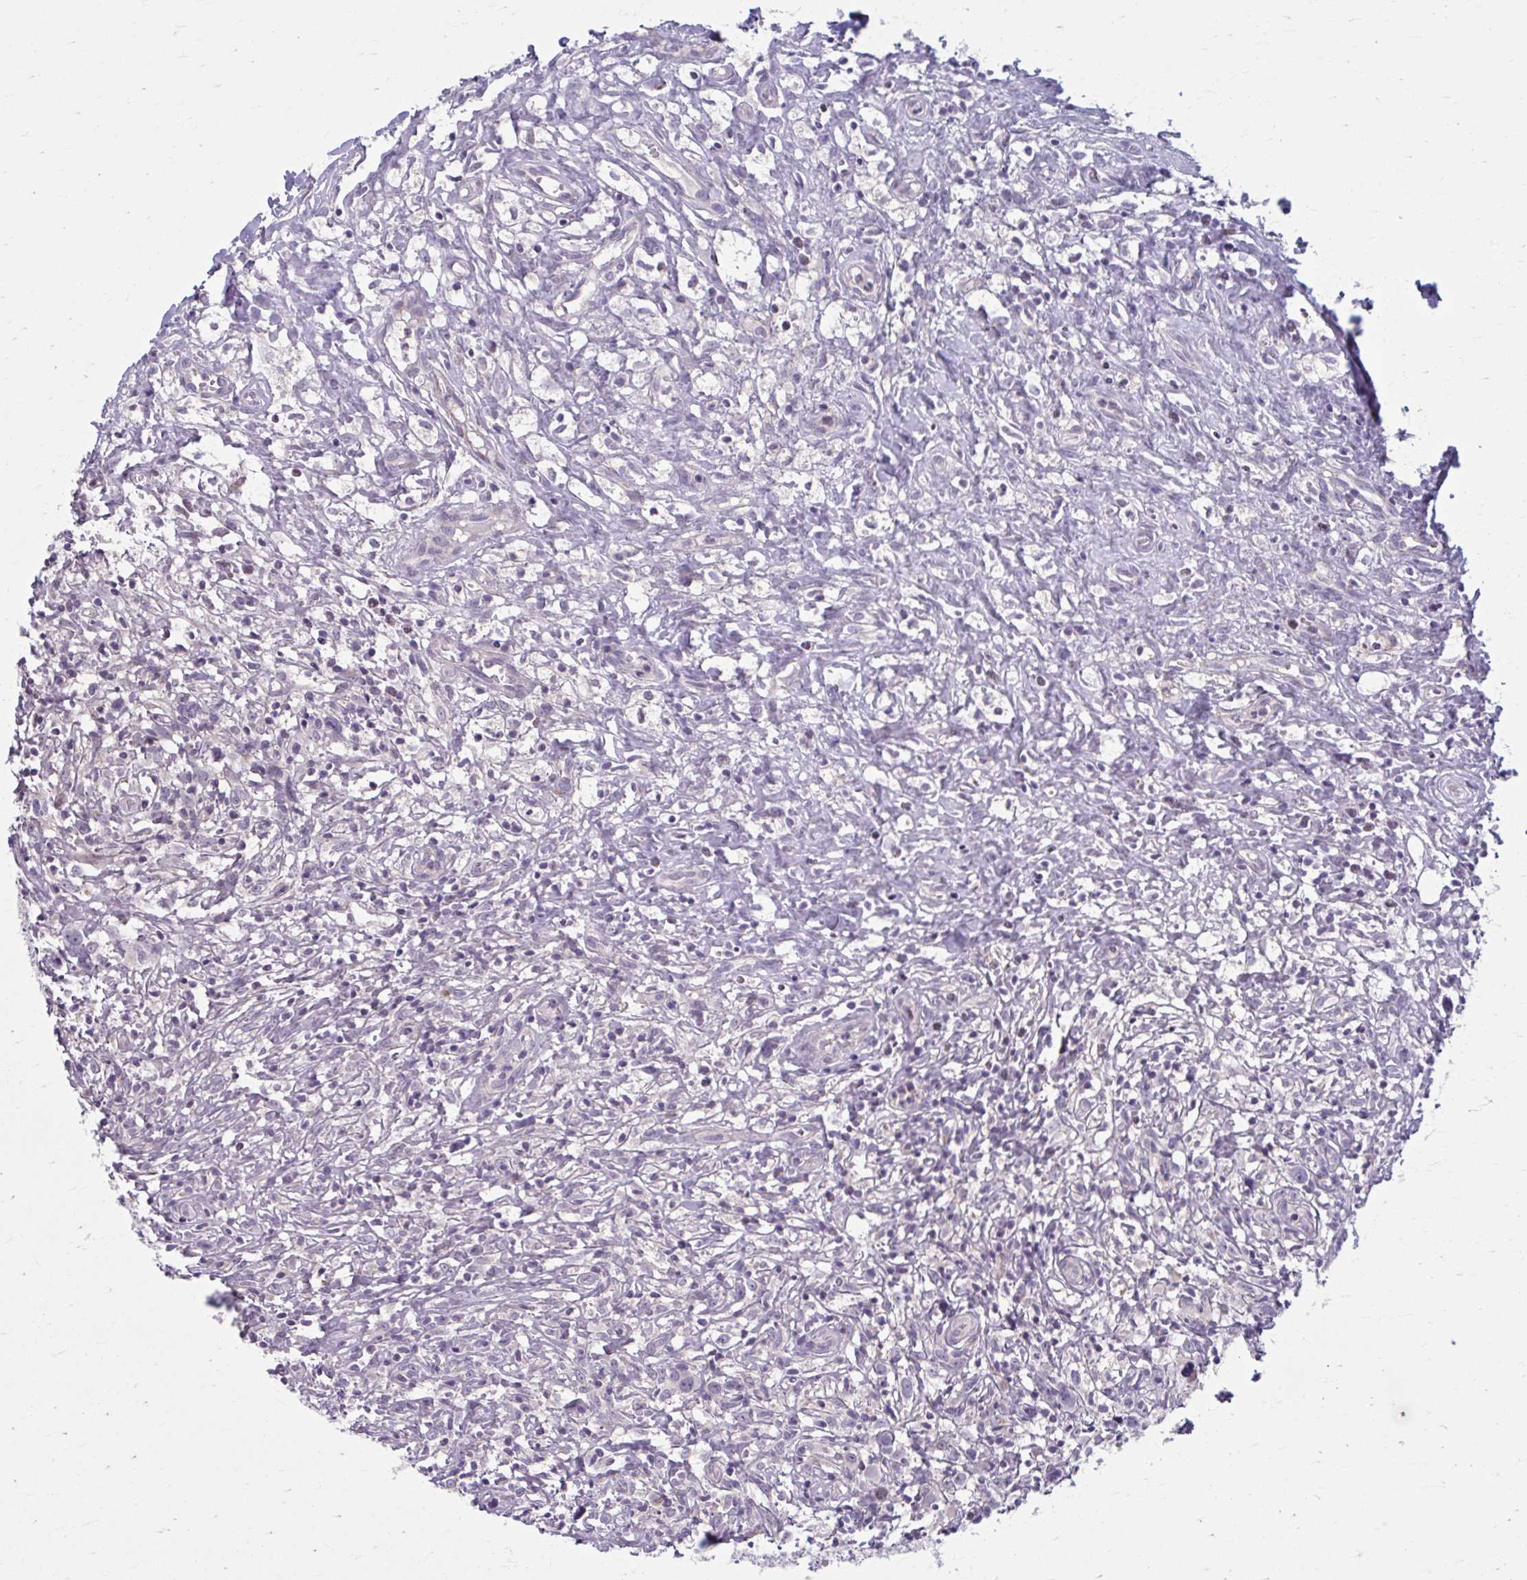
{"staining": {"intensity": "negative", "quantity": "none", "location": "none"}, "tissue": "lymphoma", "cell_type": "Tumor cells", "image_type": "cancer", "snomed": [{"axis": "morphology", "description": "Hodgkin's disease, NOS"}, {"axis": "topography", "description": "No Tissue"}], "caption": "Immunohistochemistry micrograph of neoplastic tissue: lymphoma stained with DAB (3,3'-diaminobenzidine) shows no significant protein staining in tumor cells.", "gene": "CHST3", "patient": {"sex": "female", "age": 21}}